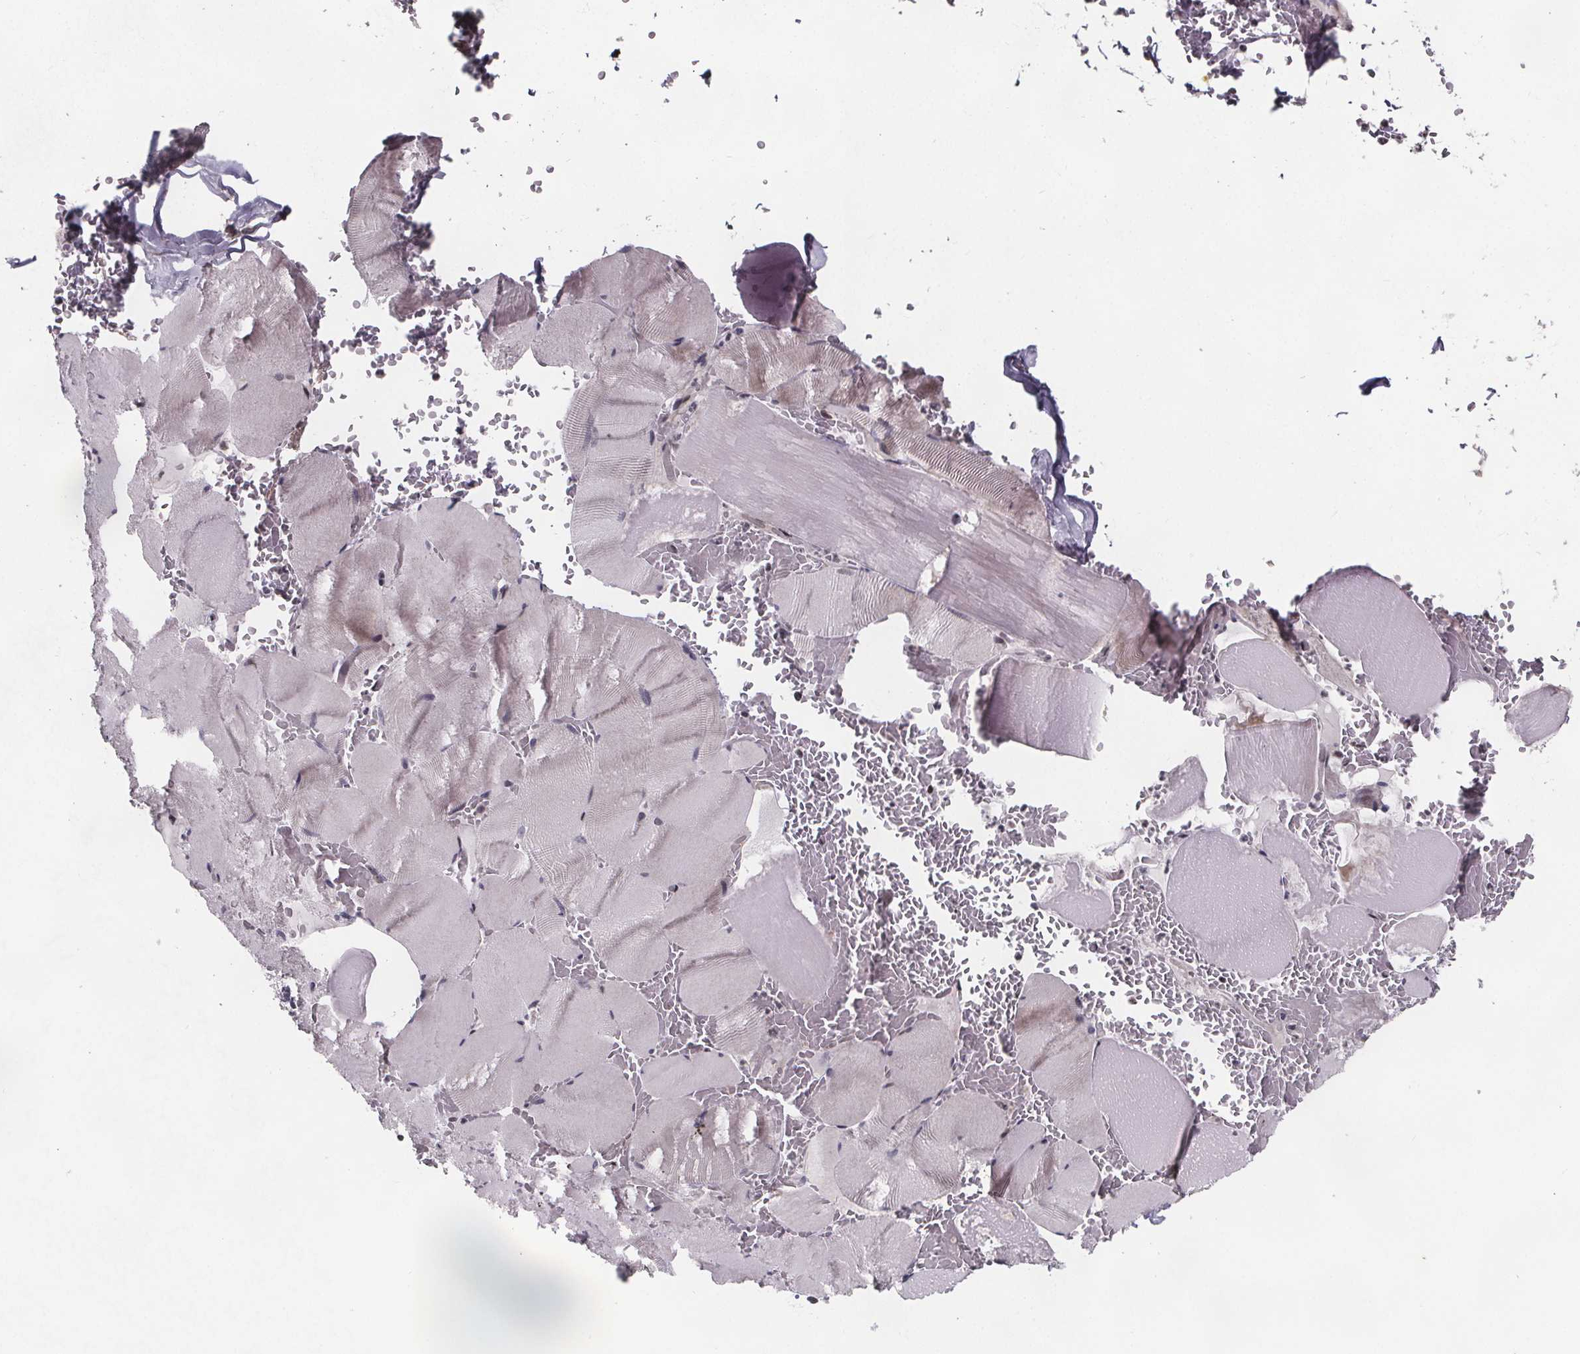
{"staining": {"intensity": "negative", "quantity": "none", "location": "none"}, "tissue": "skeletal muscle", "cell_type": "Myocytes", "image_type": "normal", "snomed": [{"axis": "morphology", "description": "Normal tissue, NOS"}, {"axis": "topography", "description": "Skeletal muscle"}], "caption": "Immunohistochemistry (IHC) photomicrograph of unremarkable skeletal muscle: skeletal muscle stained with DAB demonstrates no significant protein positivity in myocytes. (Immunohistochemistry (IHC), brightfield microscopy, high magnification).", "gene": "U2SURP", "patient": {"sex": "male", "age": 56}}